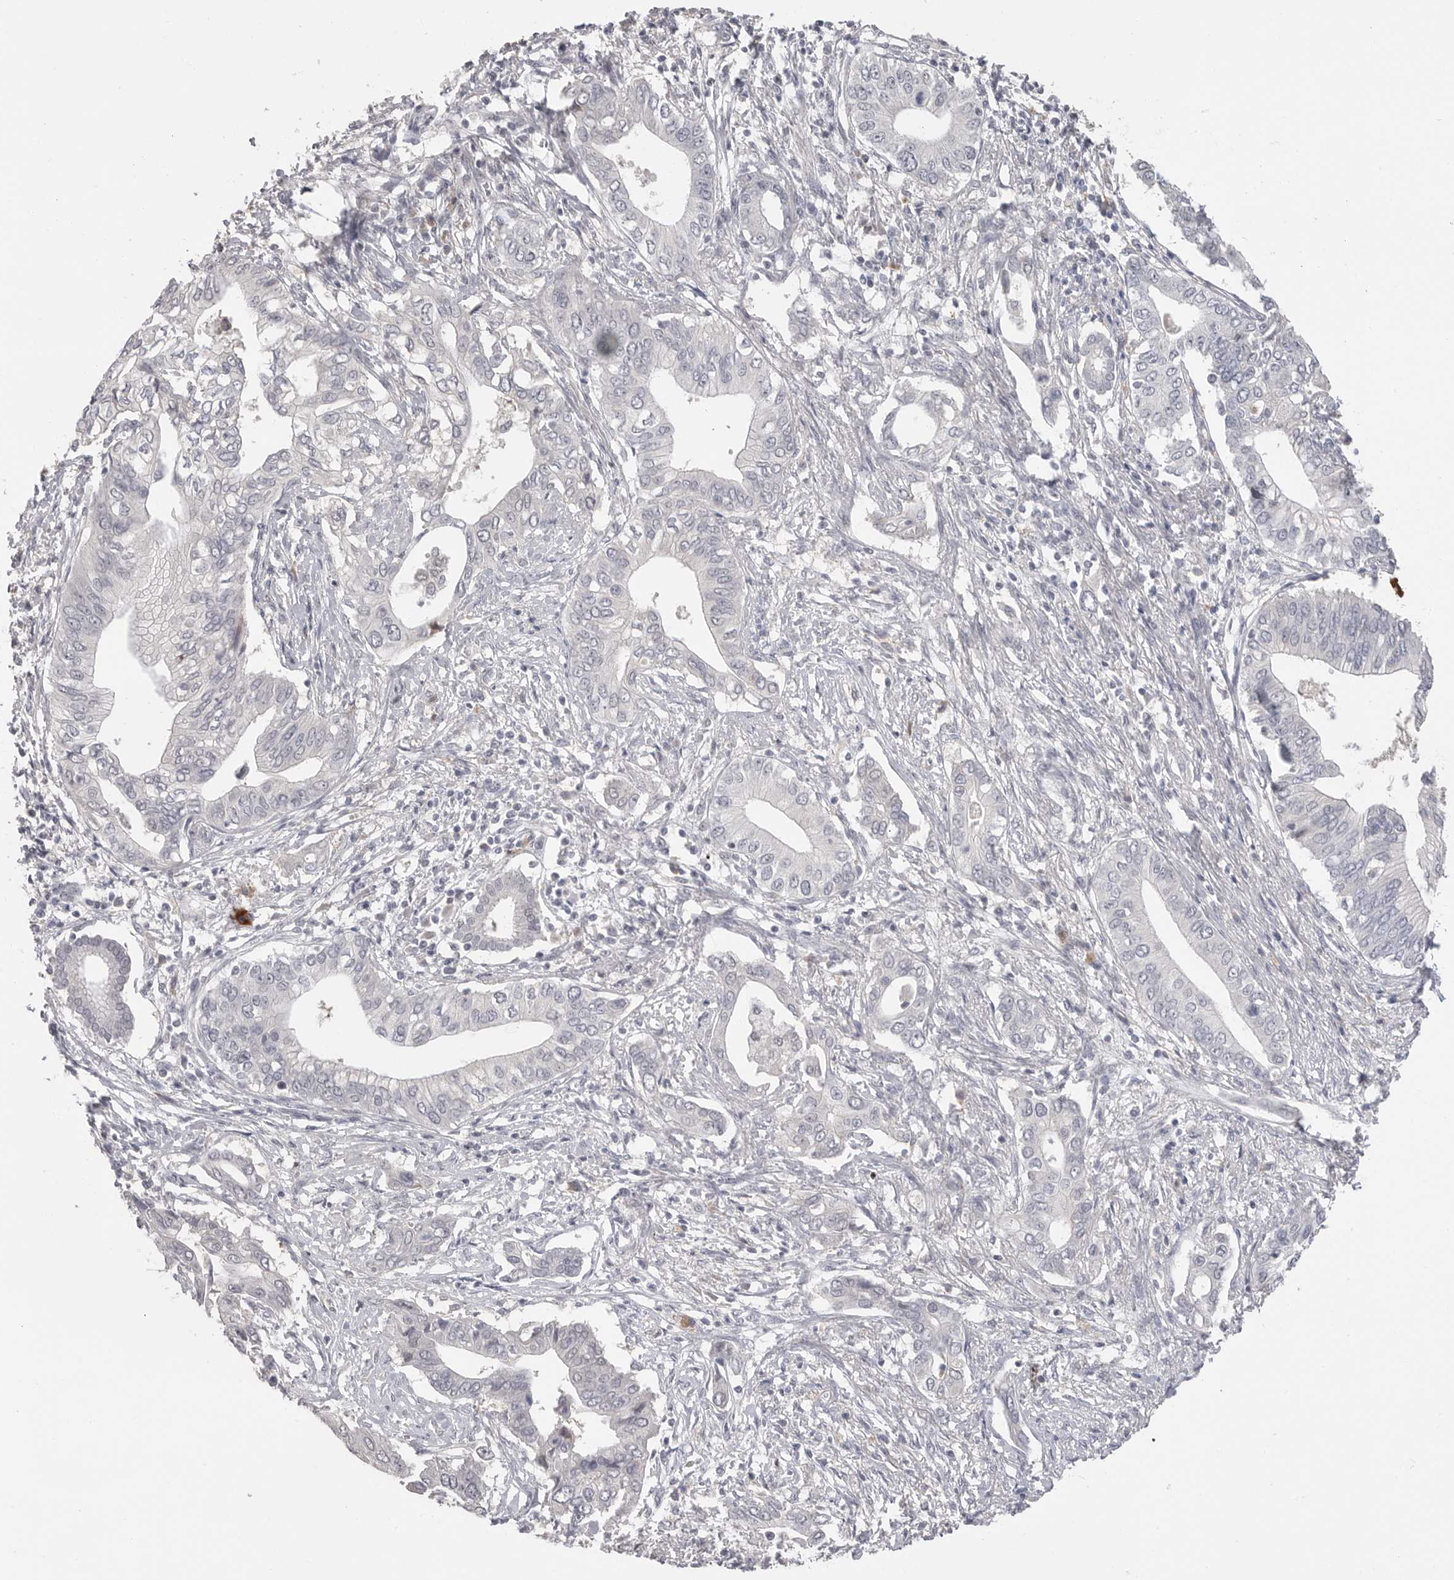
{"staining": {"intensity": "negative", "quantity": "none", "location": "none"}, "tissue": "pancreatic cancer", "cell_type": "Tumor cells", "image_type": "cancer", "snomed": [{"axis": "morphology", "description": "Normal tissue, NOS"}, {"axis": "morphology", "description": "Adenocarcinoma, NOS"}, {"axis": "topography", "description": "Pancreas"}, {"axis": "topography", "description": "Peripheral nerve tissue"}], "caption": "Pancreatic cancer (adenocarcinoma) was stained to show a protein in brown. There is no significant staining in tumor cells.", "gene": "PLEKHF1", "patient": {"sex": "male", "age": 59}}